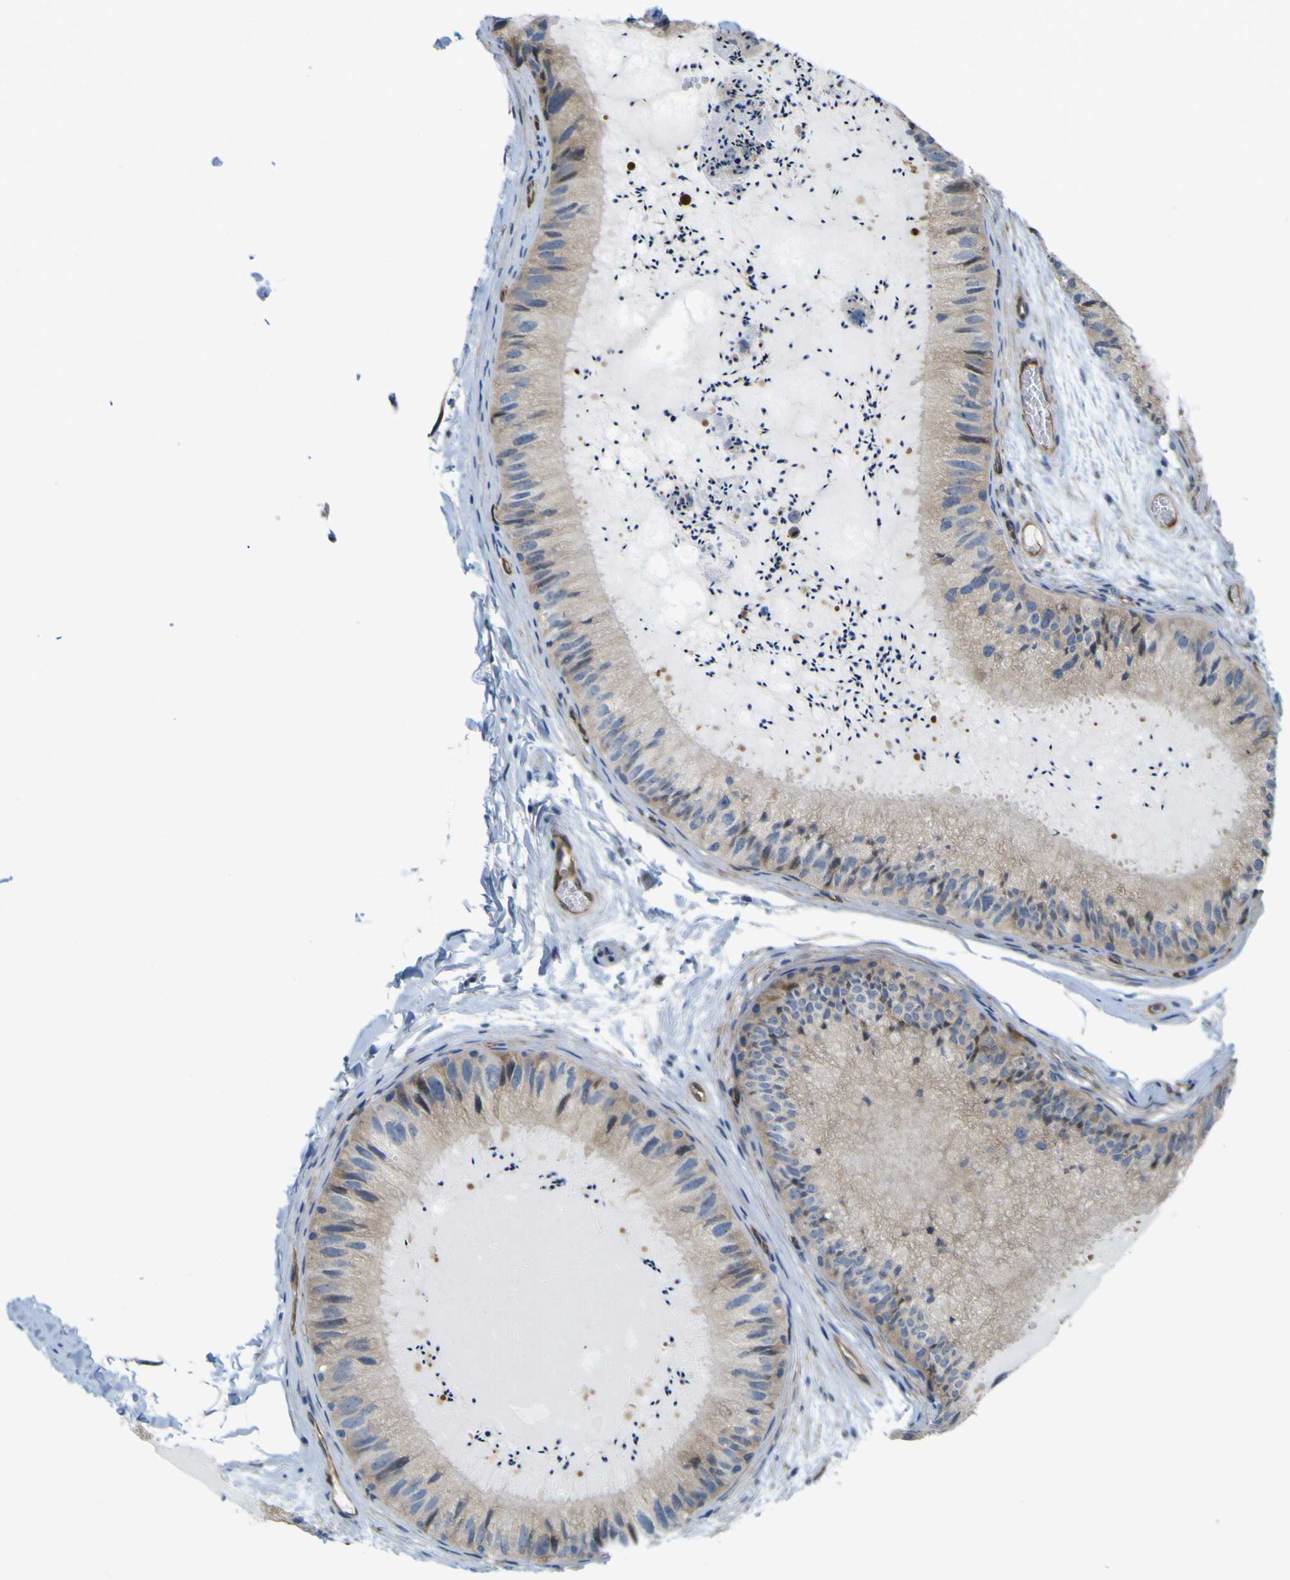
{"staining": {"intensity": "weak", "quantity": ">75%", "location": "cytoplasmic/membranous"}, "tissue": "epididymis", "cell_type": "Glandular cells", "image_type": "normal", "snomed": [{"axis": "morphology", "description": "Normal tissue, NOS"}, {"axis": "topography", "description": "Epididymis"}], "caption": "IHC (DAB) staining of unremarkable epididymis reveals weak cytoplasmic/membranous protein positivity in approximately >75% of glandular cells.", "gene": "JPH1", "patient": {"sex": "male", "age": 31}}